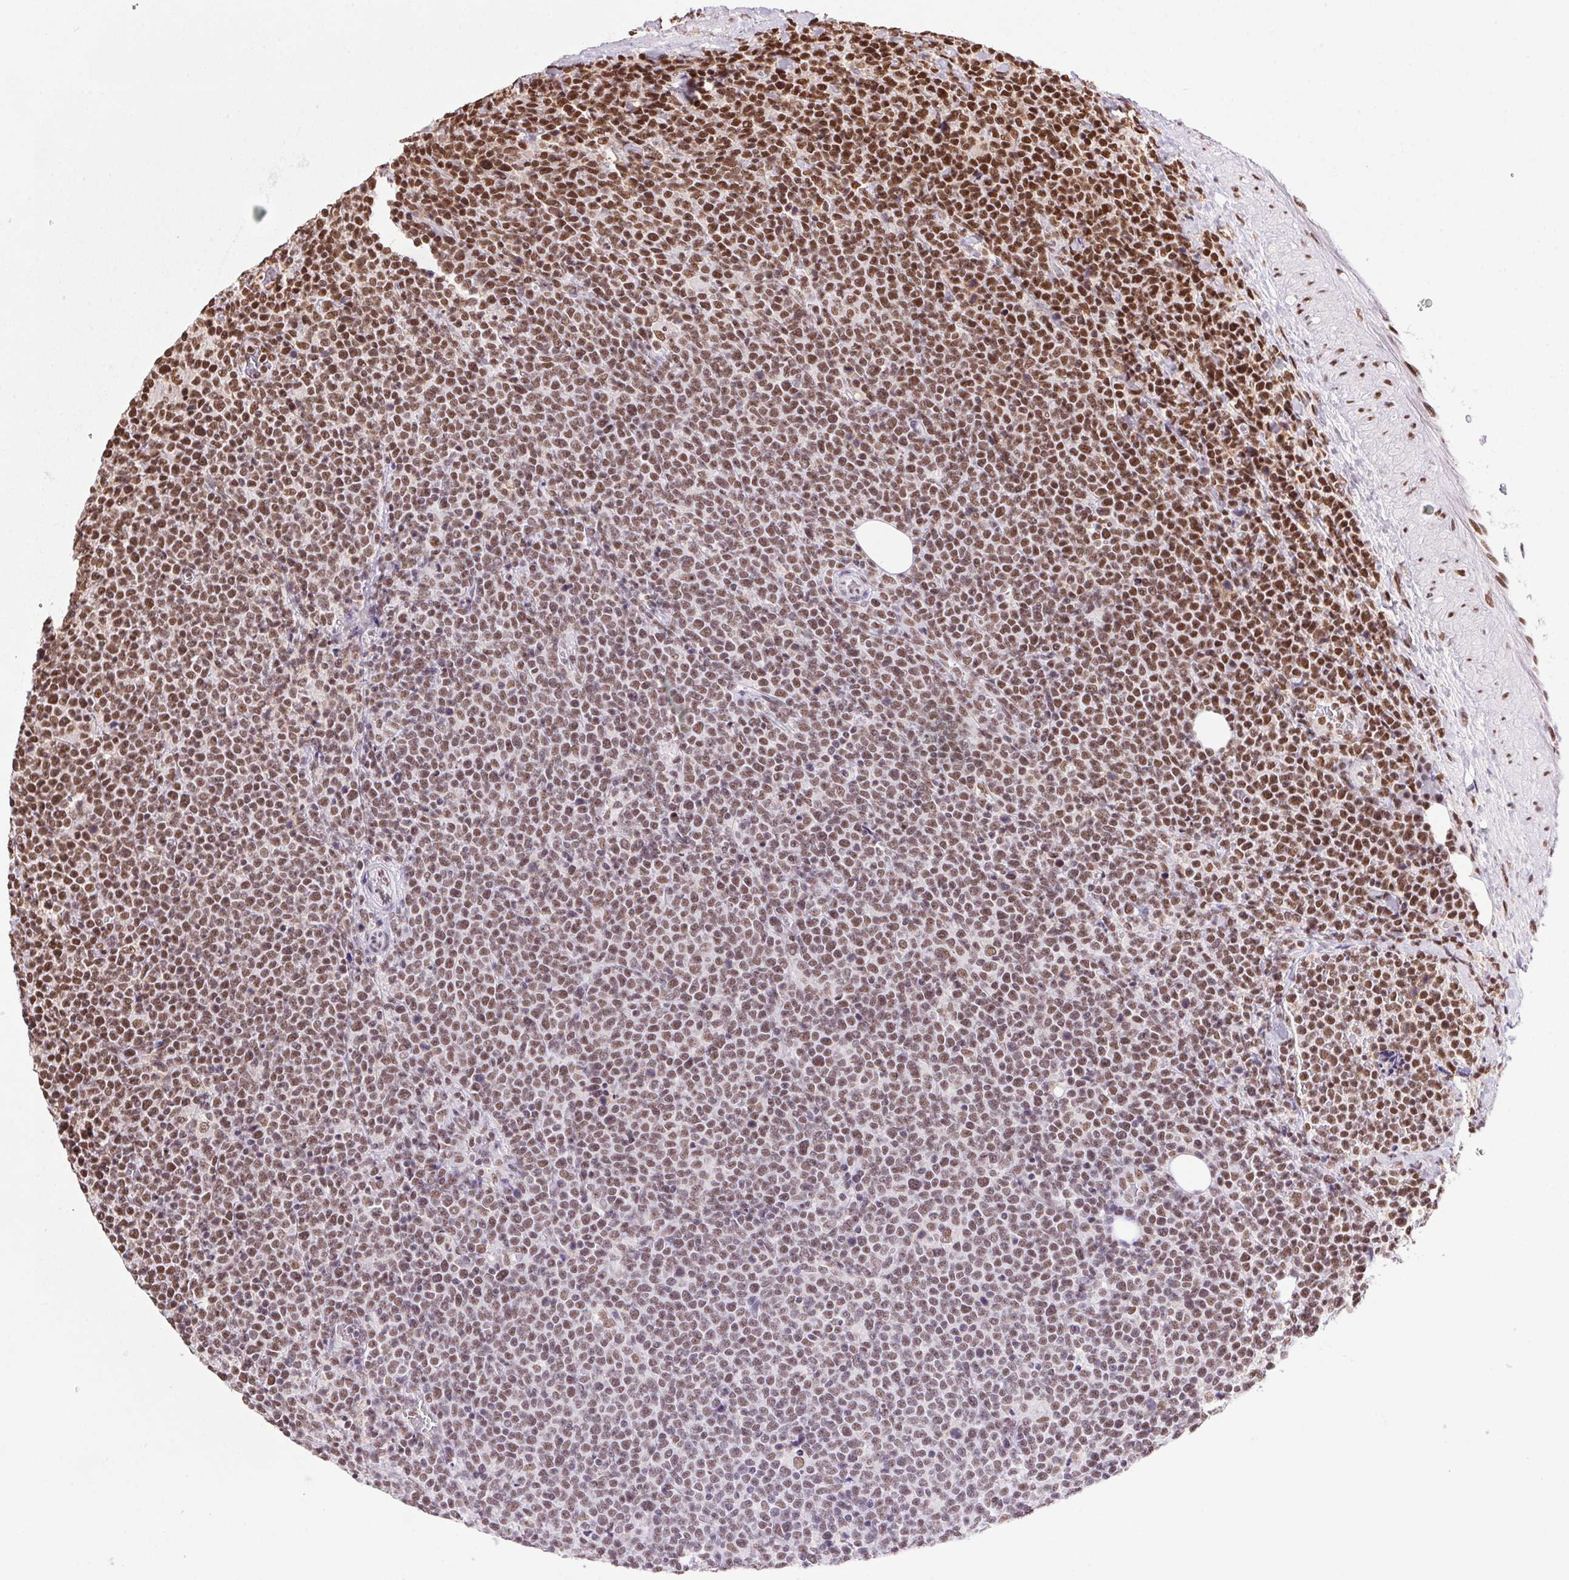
{"staining": {"intensity": "moderate", "quantity": ">75%", "location": "nuclear"}, "tissue": "lymphoma", "cell_type": "Tumor cells", "image_type": "cancer", "snomed": [{"axis": "morphology", "description": "Malignant lymphoma, non-Hodgkin's type, High grade"}, {"axis": "topography", "description": "Lymph node"}], "caption": "A high-resolution micrograph shows immunohistochemistry (IHC) staining of lymphoma, which shows moderate nuclear positivity in approximately >75% of tumor cells.", "gene": "ZNF207", "patient": {"sex": "male", "age": 61}}